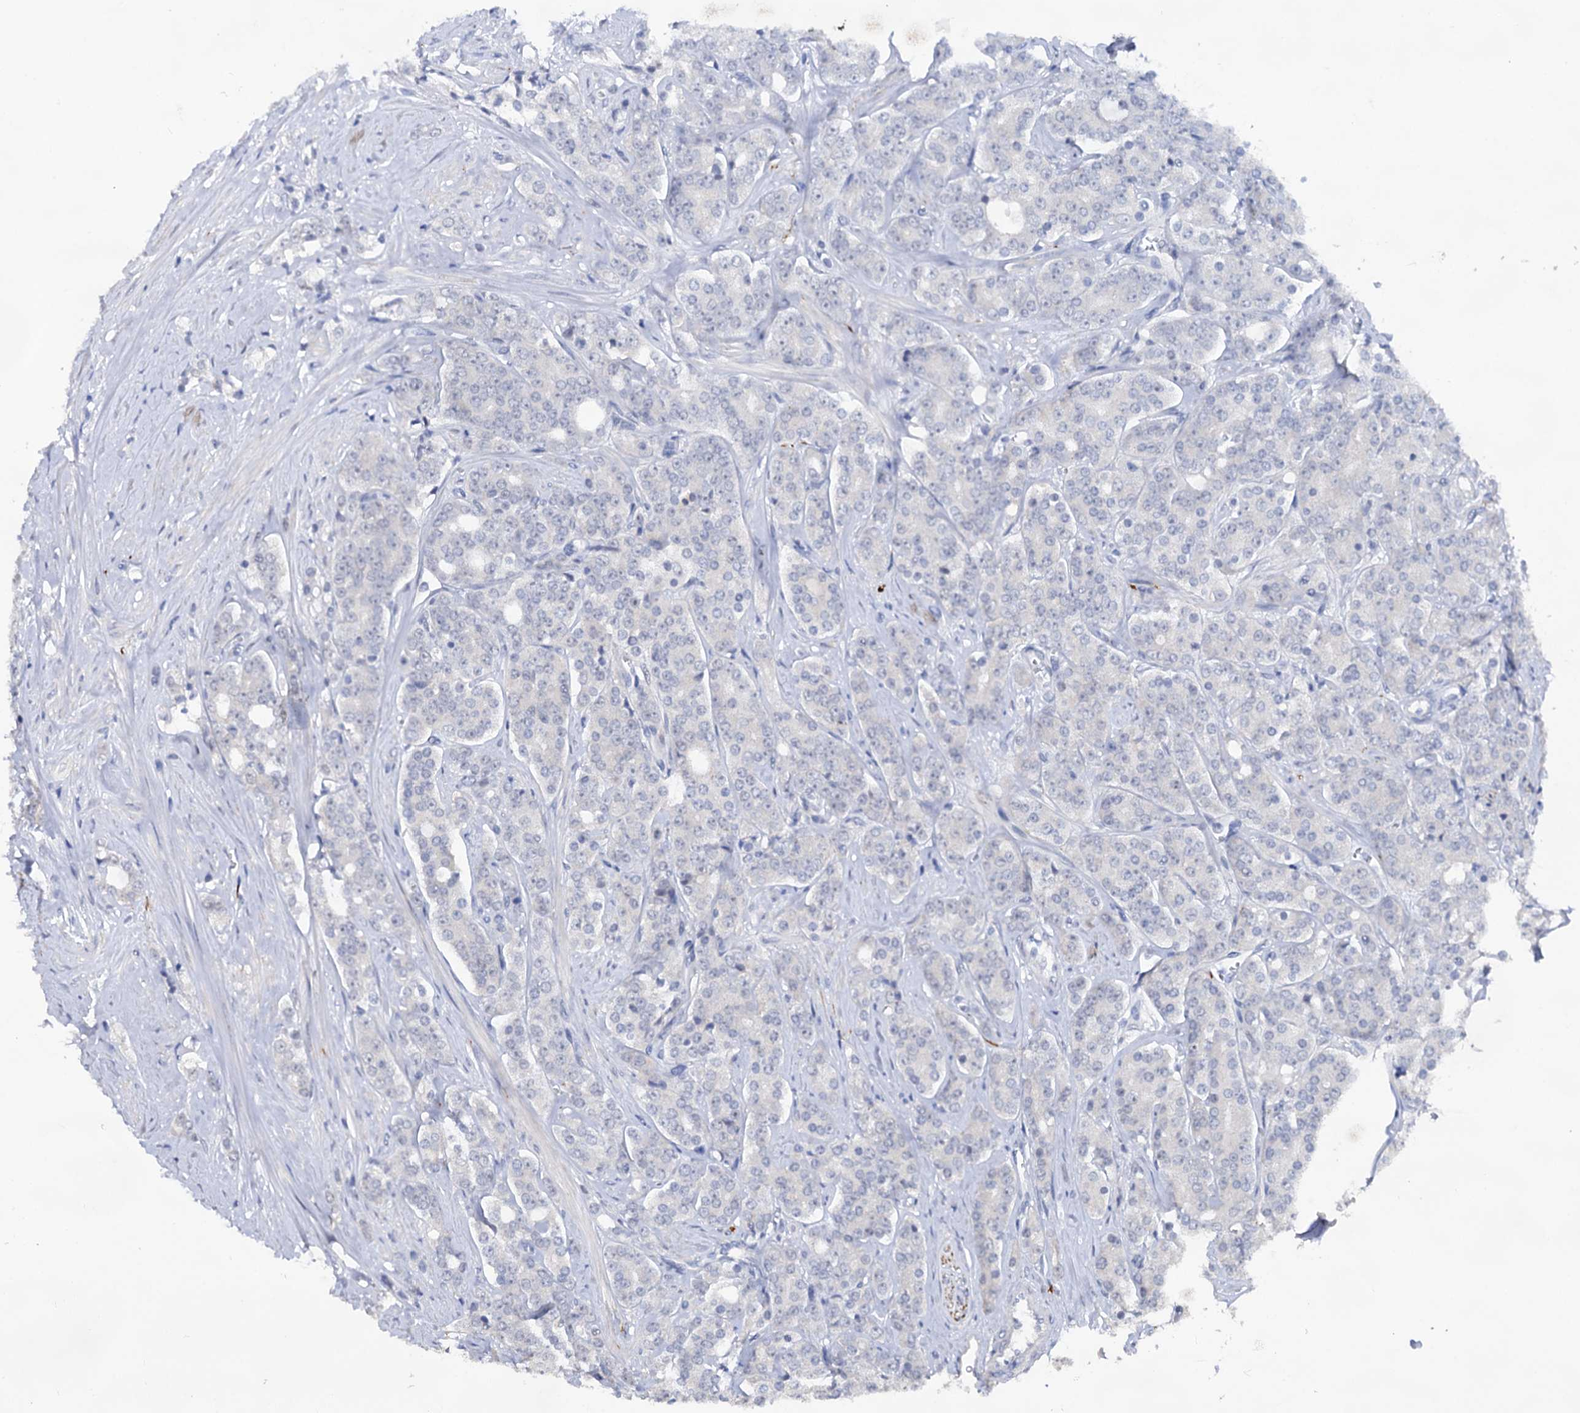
{"staining": {"intensity": "negative", "quantity": "none", "location": "none"}, "tissue": "prostate cancer", "cell_type": "Tumor cells", "image_type": "cancer", "snomed": [{"axis": "morphology", "description": "Adenocarcinoma, High grade"}, {"axis": "topography", "description": "Prostate"}], "caption": "Tumor cells are negative for brown protein staining in high-grade adenocarcinoma (prostate).", "gene": "CAPRIN2", "patient": {"sex": "male", "age": 62}}